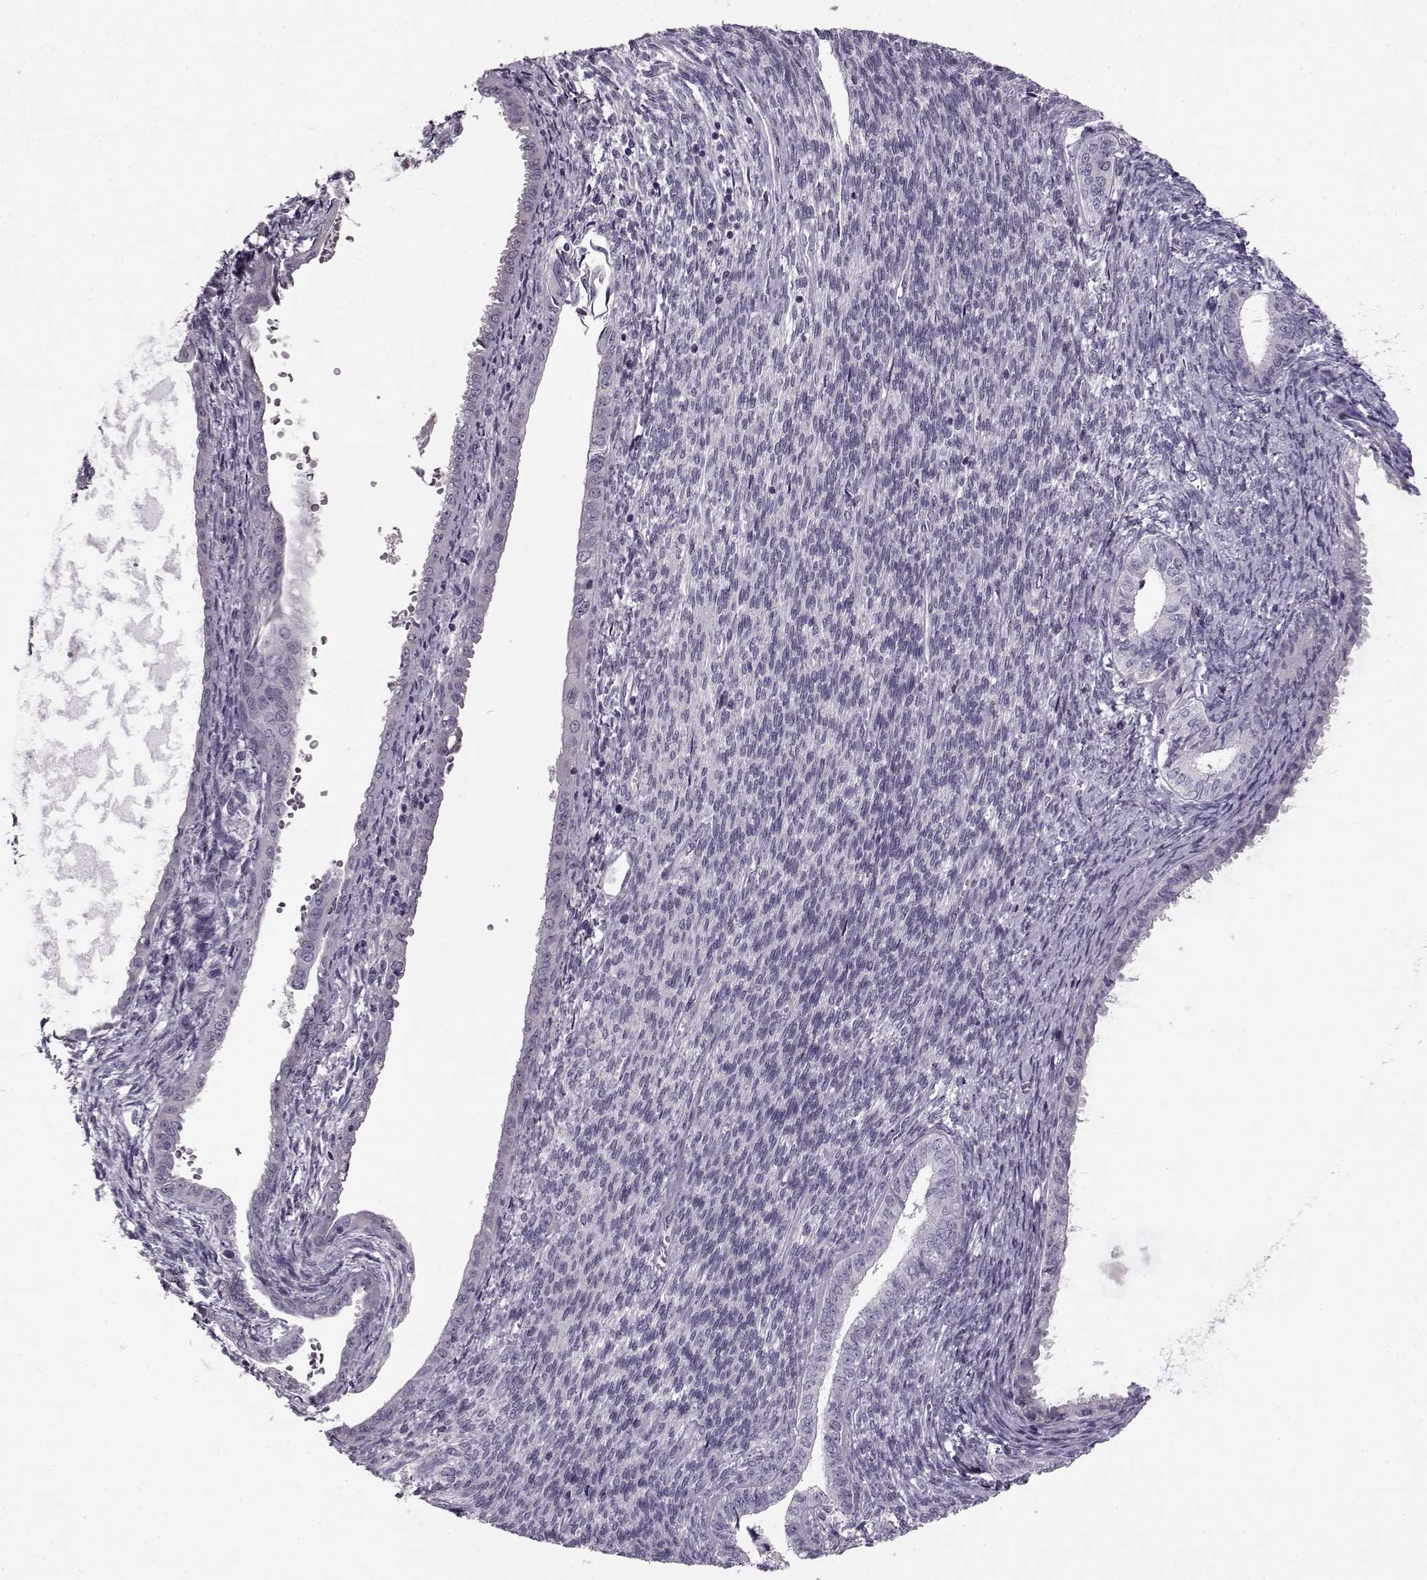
{"staining": {"intensity": "negative", "quantity": "none", "location": "none"}, "tissue": "endometrial cancer", "cell_type": "Tumor cells", "image_type": "cancer", "snomed": [{"axis": "morphology", "description": "Adenocarcinoma, NOS"}, {"axis": "topography", "description": "Endometrium"}], "caption": "Immunohistochemical staining of human endometrial cancer (adenocarcinoma) shows no significant staining in tumor cells.", "gene": "RP1L1", "patient": {"sex": "female", "age": 86}}